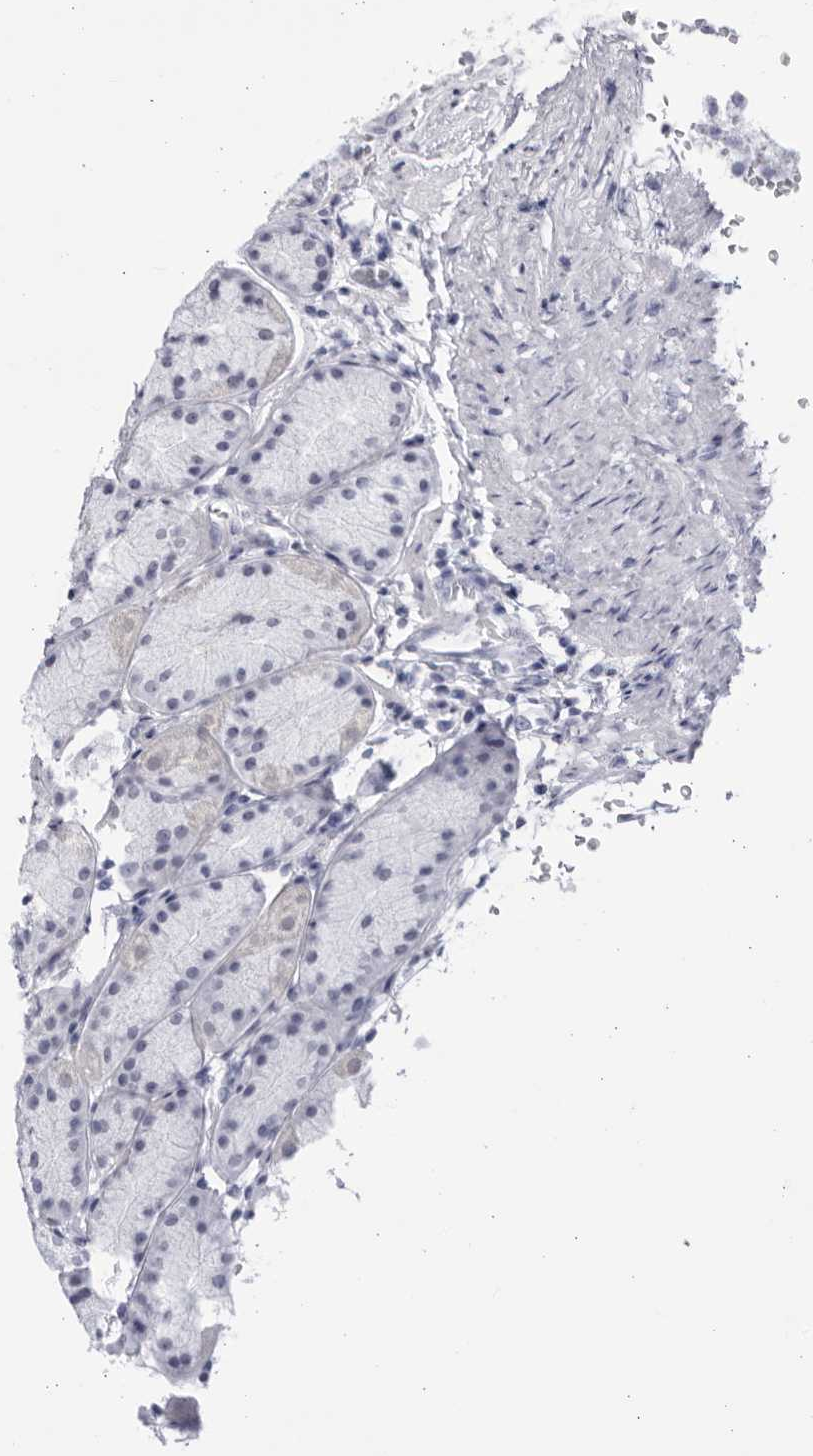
{"staining": {"intensity": "negative", "quantity": "none", "location": "none"}, "tissue": "stomach", "cell_type": "Glandular cells", "image_type": "normal", "snomed": [{"axis": "morphology", "description": "Normal tissue, NOS"}, {"axis": "topography", "description": "Stomach"}], "caption": "DAB (3,3'-diaminobenzidine) immunohistochemical staining of unremarkable stomach displays no significant staining in glandular cells.", "gene": "CCDC181", "patient": {"sex": "male", "age": 42}}